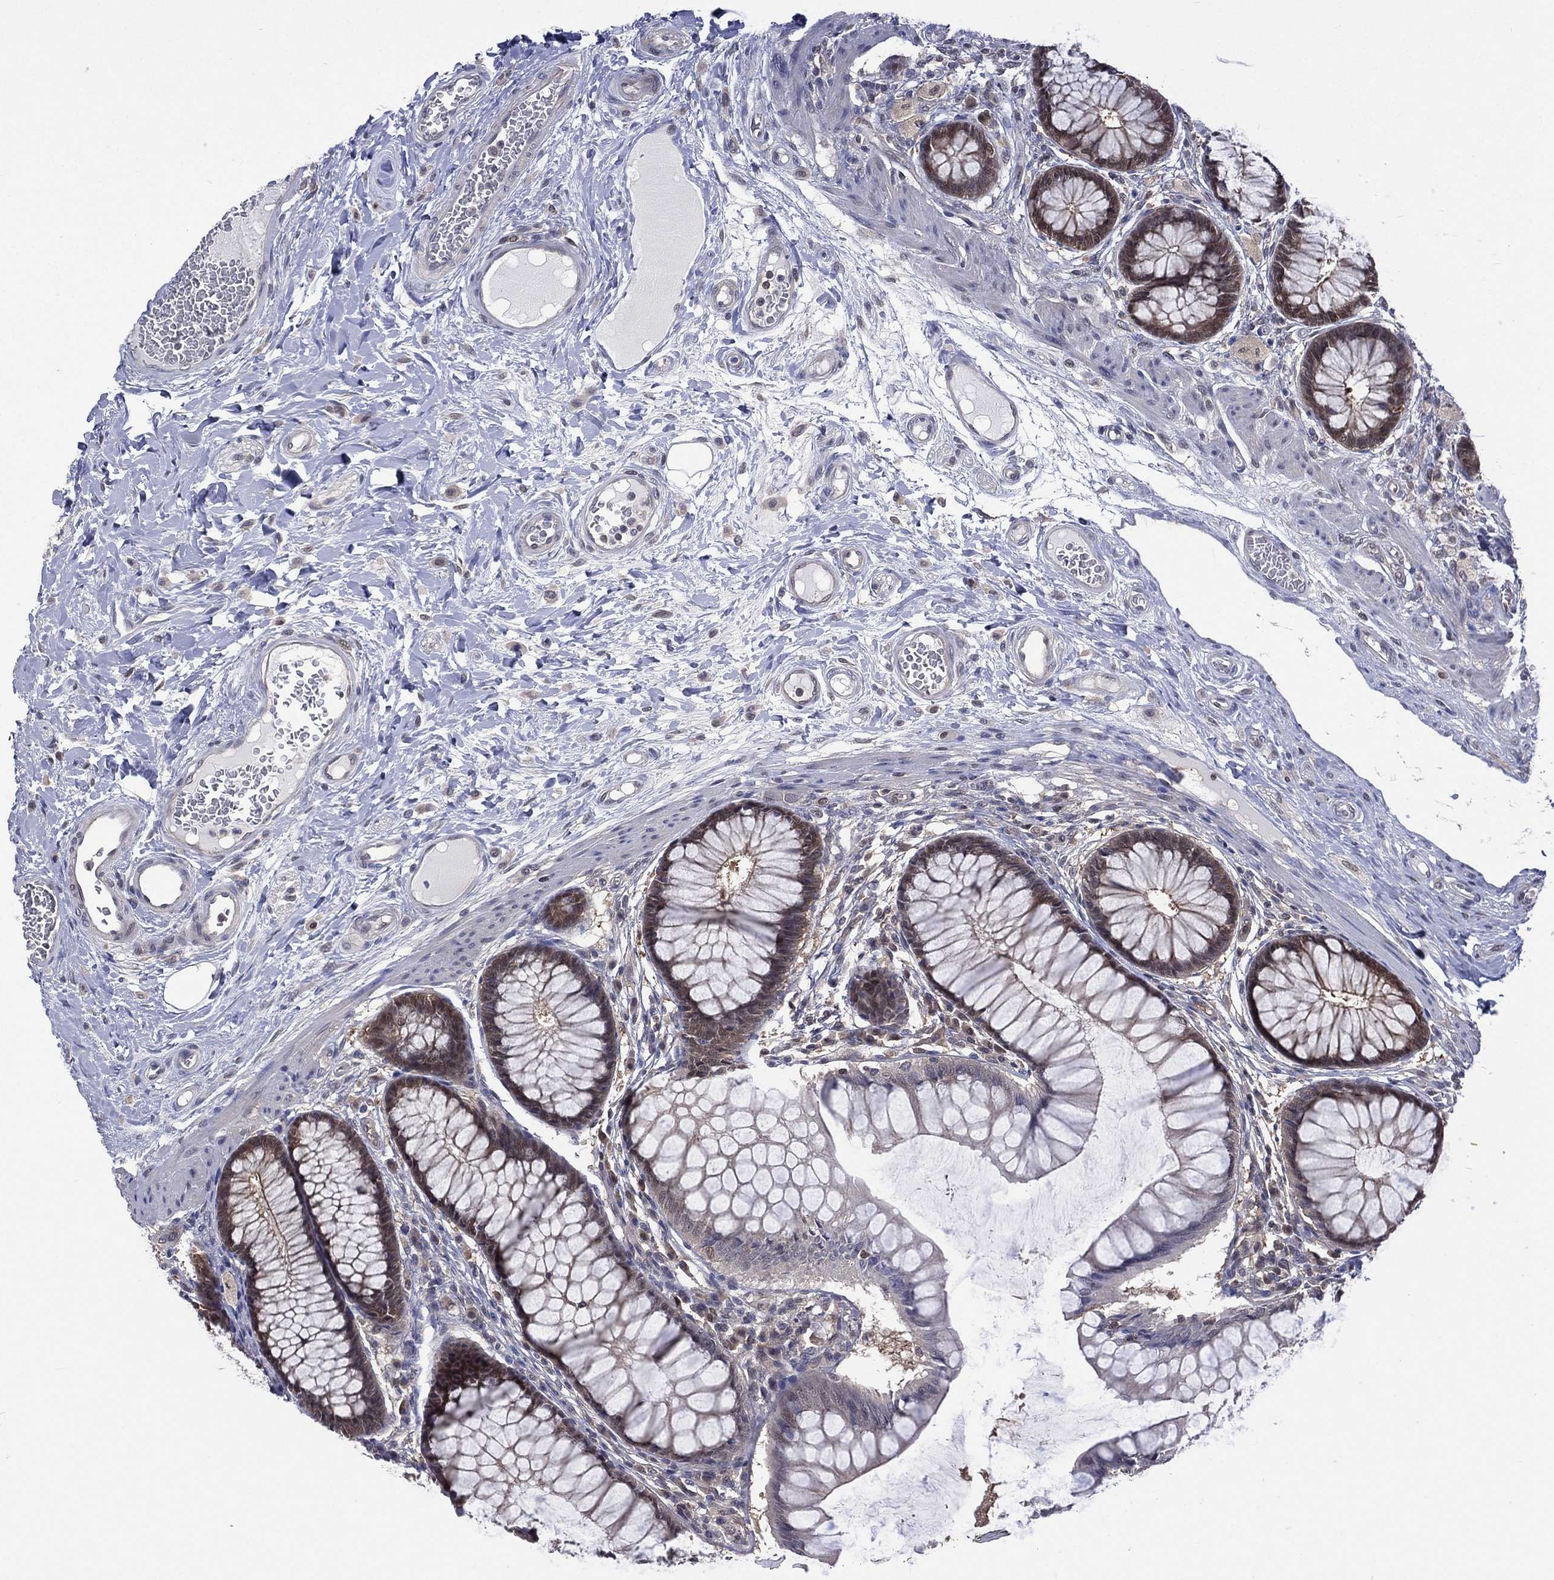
{"staining": {"intensity": "negative", "quantity": "none", "location": "none"}, "tissue": "colon", "cell_type": "Endothelial cells", "image_type": "normal", "snomed": [{"axis": "morphology", "description": "Normal tissue, NOS"}, {"axis": "topography", "description": "Colon"}], "caption": "This is an IHC micrograph of unremarkable human colon. There is no positivity in endothelial cells.", "gene": "MTAP", "patient": {"sex": "female", "age": 65}}